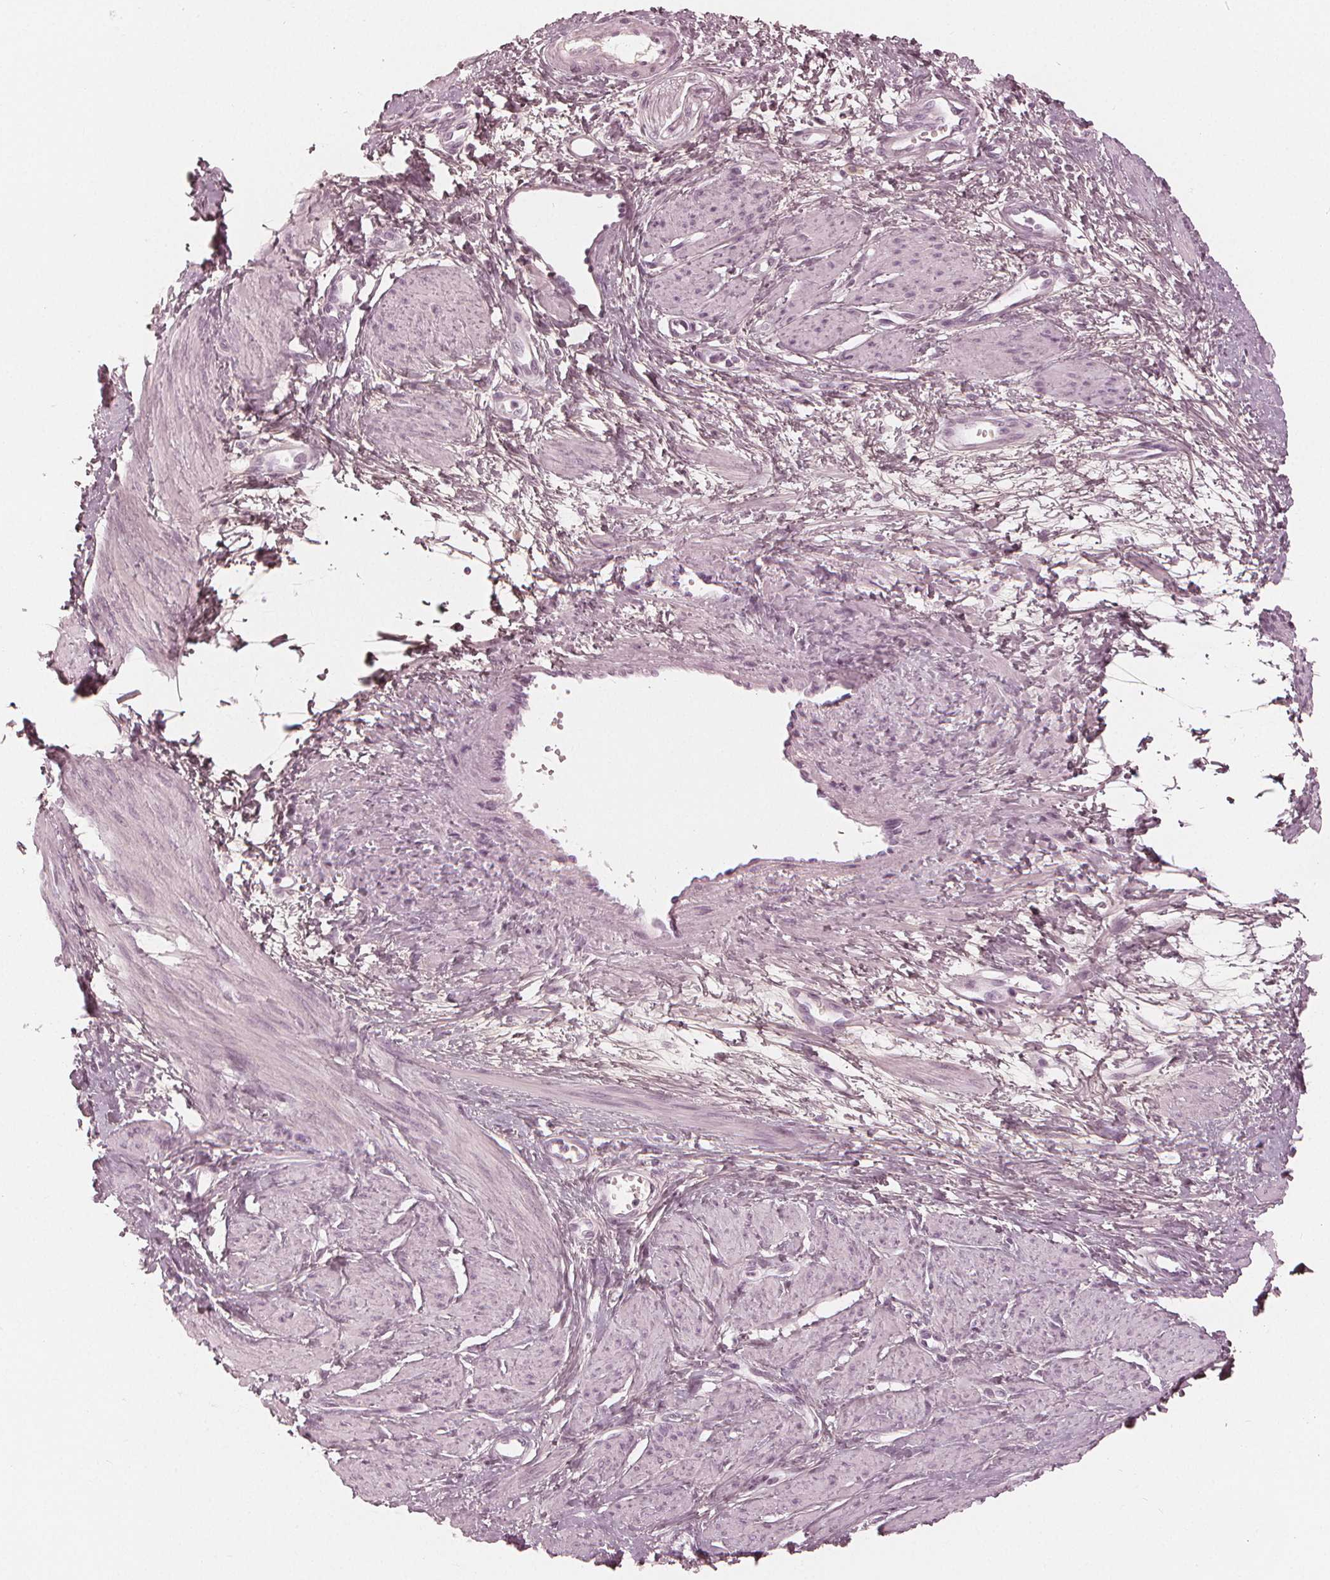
{"staining": {"intensity": "negative", "quantity": "none", "location": "none"}, "tissue": "smooth muscle", "cell_type": "Smooth muscle cells", "image_type": "normal", "snomed": [{"axis": "morphology", "description": "Normal tissue, NOS"}, {"axis": "topography", "description": "Smooth muscle"}, {"axis": "topography", "description": "Uterus"}], "caption": "Histopathology image shows no significant protein positivity in smooth muscle cells of benign smooth muscle.", "gene": "PAEP", "patient": {"sex": "female", "age": 39}}